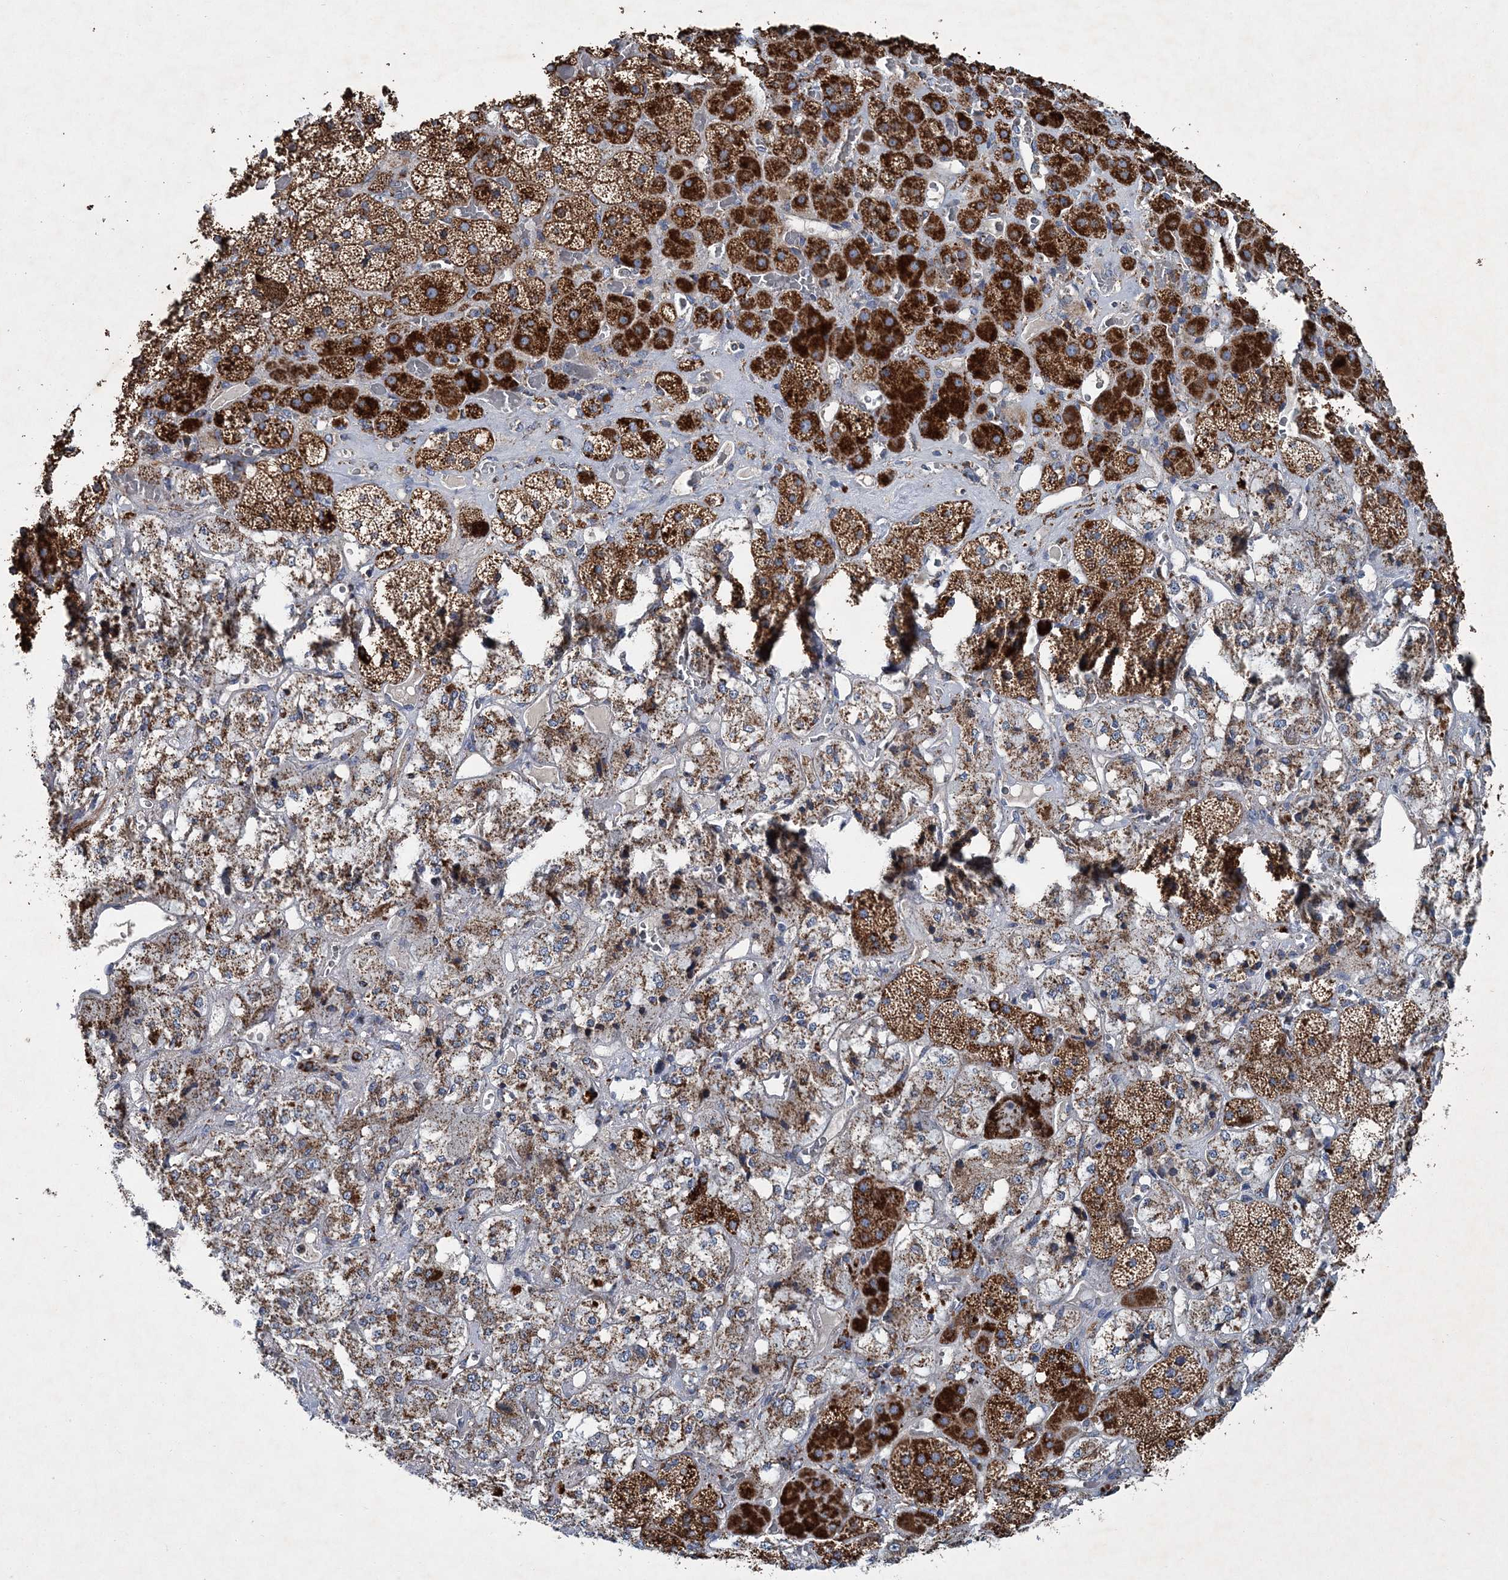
{"staining": {"intensity": "strong", "quantity": ">75%", "location": "cytoplasmic/membranous"}, "tissue": "adrenal gland", "cell_type": "Glandular cells", "image_type": "normal", "snomed": [{"axis": "morphology", "description": "Normal tissue, NOS"}, {"axis": "topography", "description": "Adrenal gland"}], "caption": "Immunohistochemical staining of unremarkable adrenal gland reveals high levels of strong cytoplasmic/membranous expression in approximately >75% of glandular cells.", "gene": "SPAG16", "patient": {"sex": "male", "age": 57}}